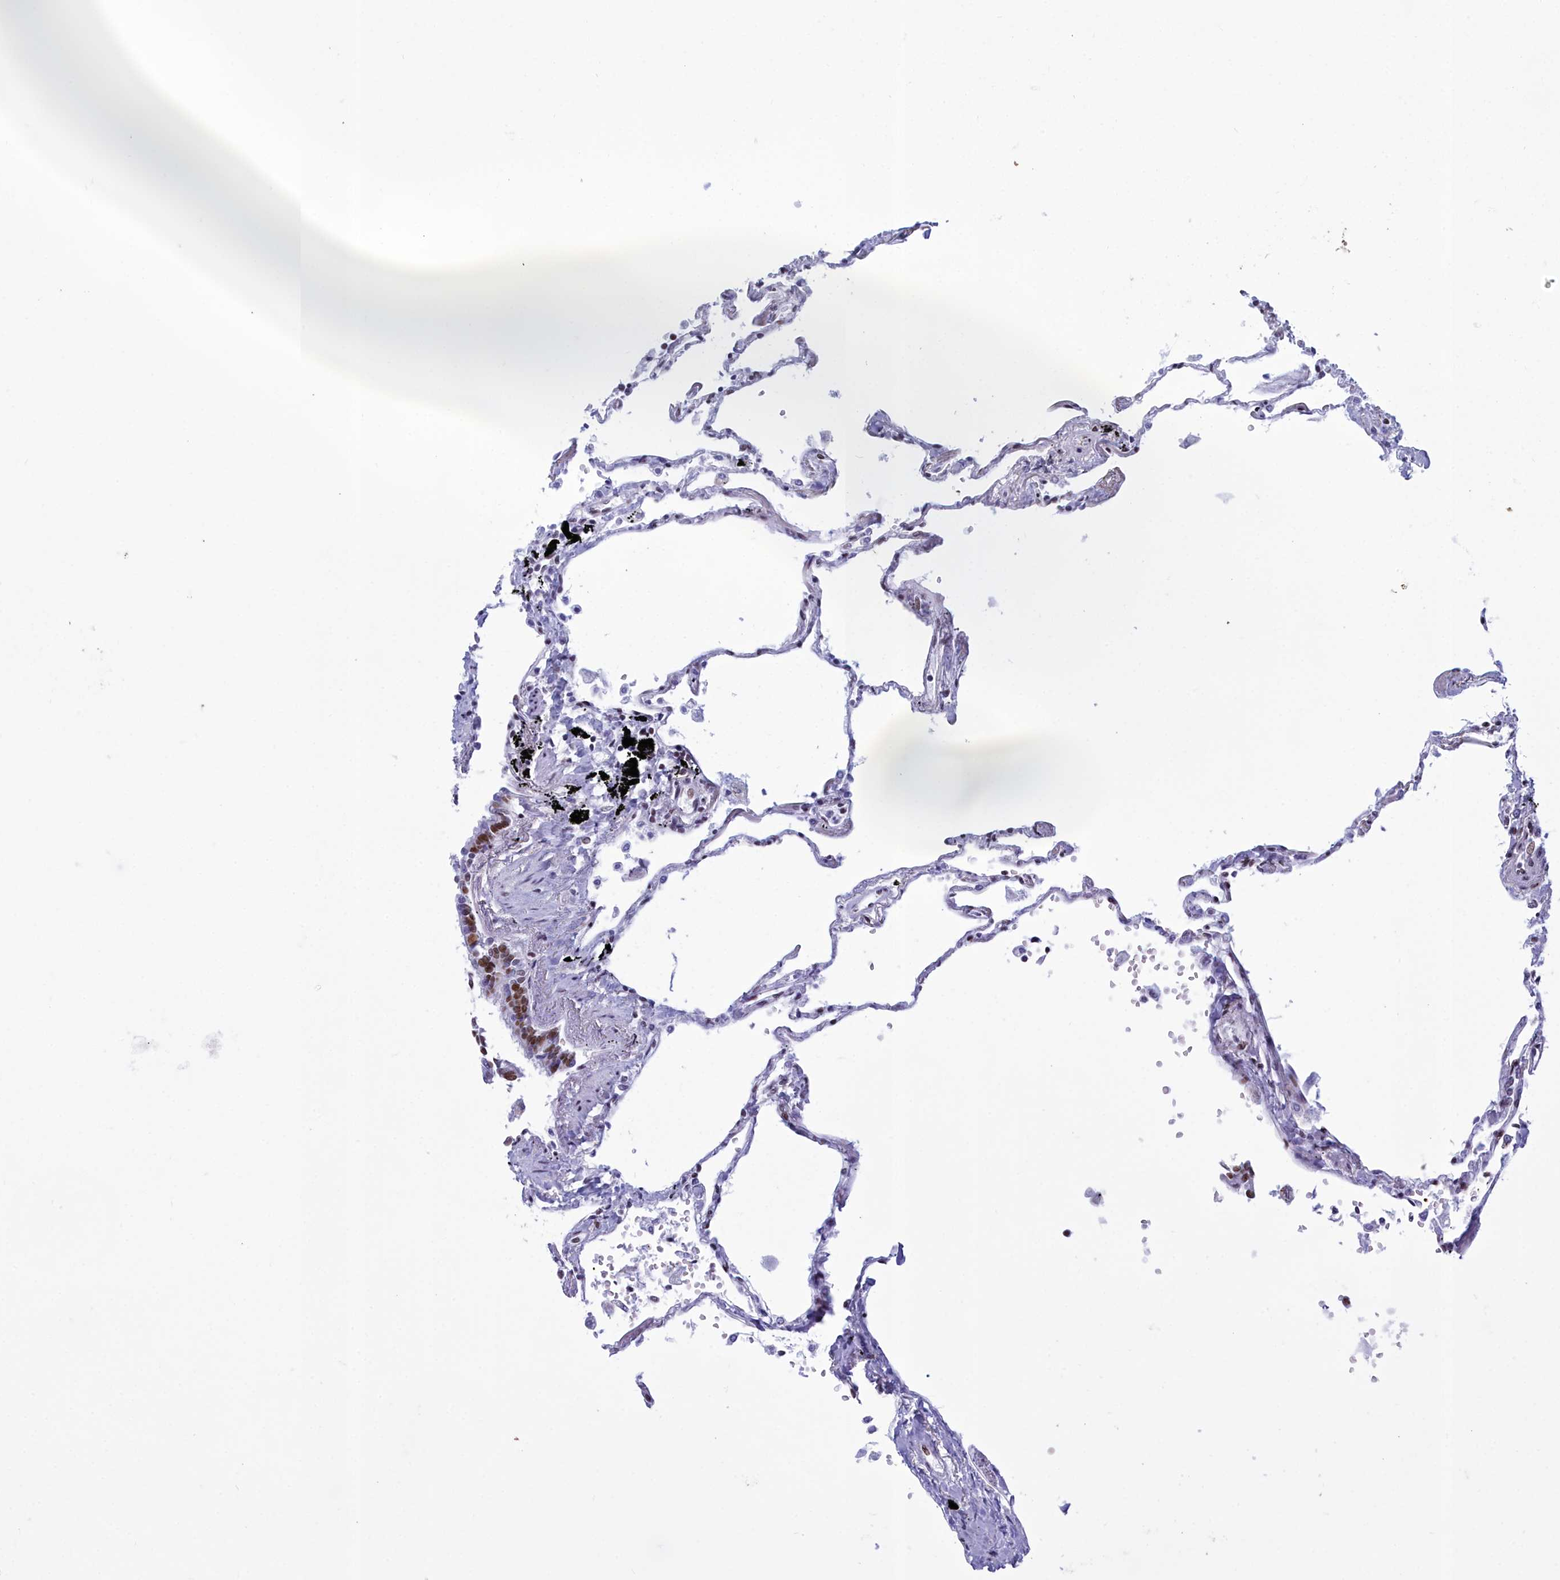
{"staining": {"intensity": "moderate", "quantity": "25%-75%", "location": "nuclear"}, "tissue": "lung", "cell_type": "Alveolar cells", "image_type": "normal", "snomed": [{"axis": "morphology", "description": "Normal tissue, NOS"}, {"axis": "topography", "description": "Lung"}], "caption": "Immunohistochemical staining of normal human lung displays medium levels of moderate nuclear positivity in approximately 25%-75% of alveolar cells. (brown staining indicates protein expression, while blue staining denotes nuclei).", "gene": "CDC26", "patient": {"sex": "female", "age": 67}}